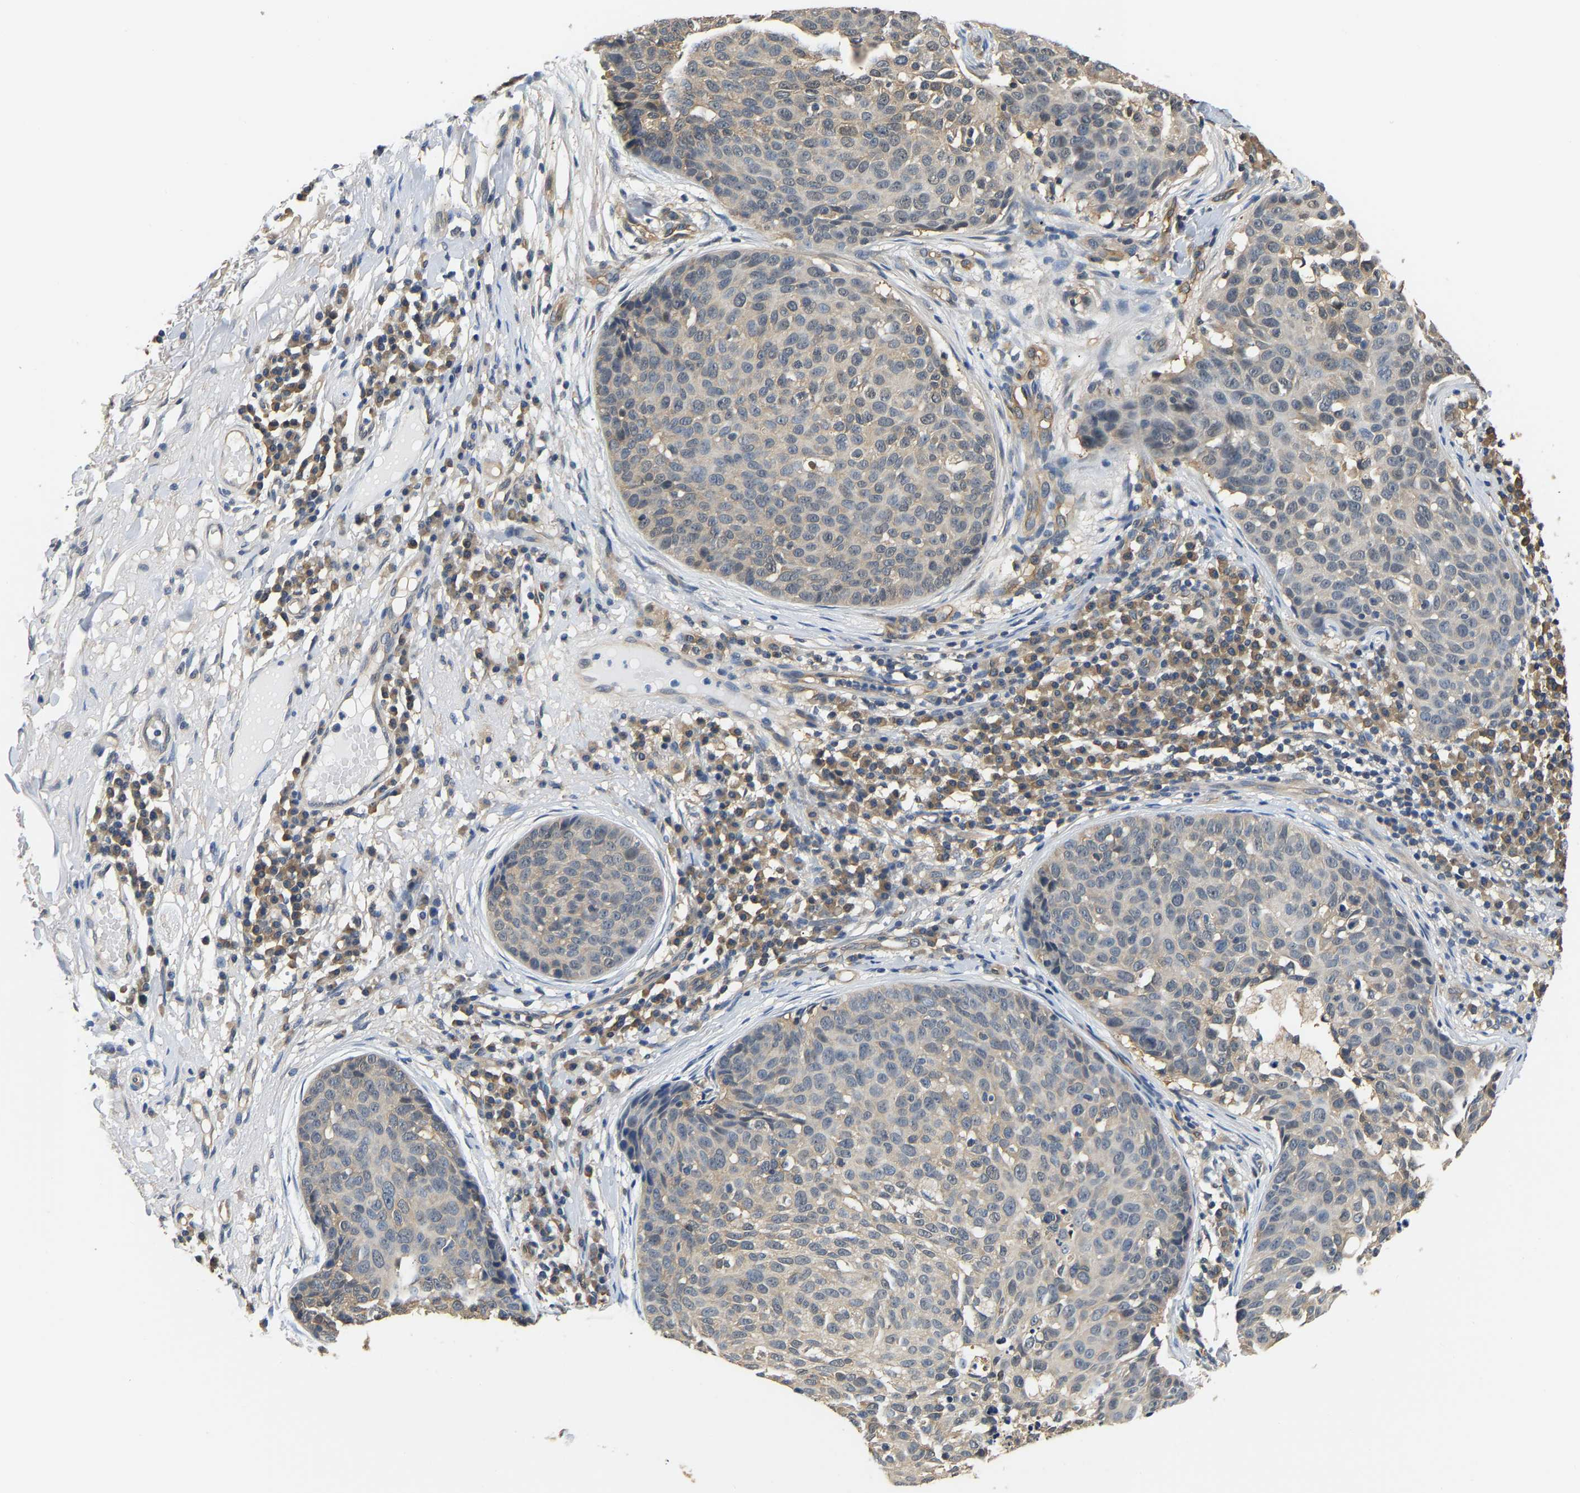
{"staining": {"intensity": "weak", "quantity": "<25%", "location": "cytoplasmic/membranous"}, "tissue": "skin cancer", "cell_type": "Tumor cells", "image_type": "cancer", "snomed": [{"axis": "morphology", "description": "Squamous cell carcinoma in situ, NOS"}, {"axis": "morphology", "description": "Squamous cell carcinoma, NOS"}, {"axis": "topography", "description": "Skin"}], "caption": "DAB immunohistochemical staining of skin cancer (squamous cell carcinoma) demonstrates no significant staining in tumor cells.", "gene": "ARHGEF12", "patient": {"sex": "male", "age": 93}}